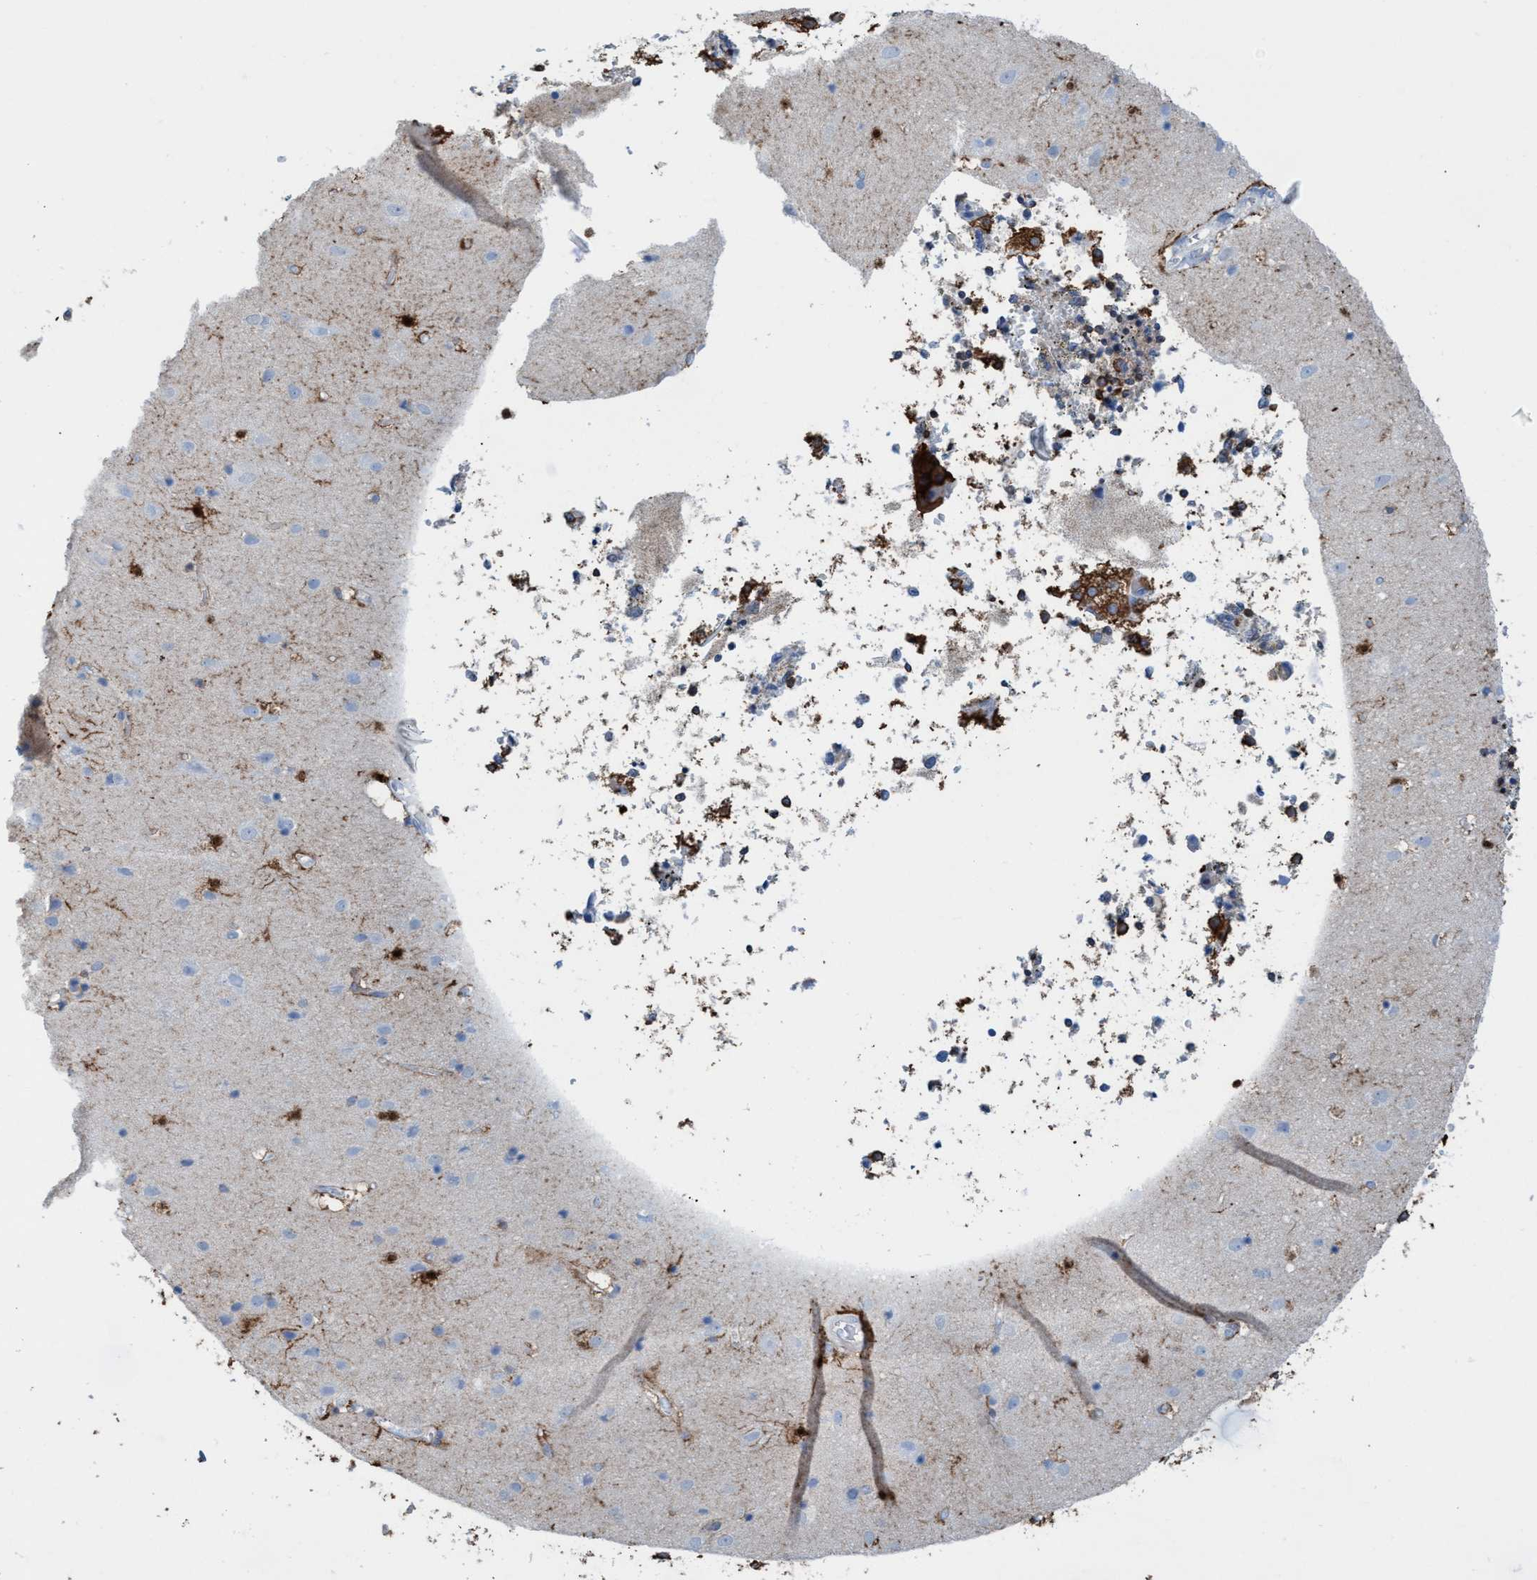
{"staining": {"intensity": "moderate", "quantity": ">75%", "location": "cytoplasmic/membranous"}, "tissue": "cerebral cortex", "cell_type": "Endothelial cells", "image_type": "normal", "snomed": [{"axis": "morphology", "description": "Normal tissue, NOS"}, {"axis": "topography", "description": "Cerebral cortex"}], "caption": "Brown immunohistochemical staining in normal human cerebral cortex shows moderate cytoplasmic/membranous expression in approximately >75% of endothelial cells. (Brightfield microscopy of DAB IHC at high magnification).", "gene": "EZR", "patient": {"sex": "male", "age": 54}}